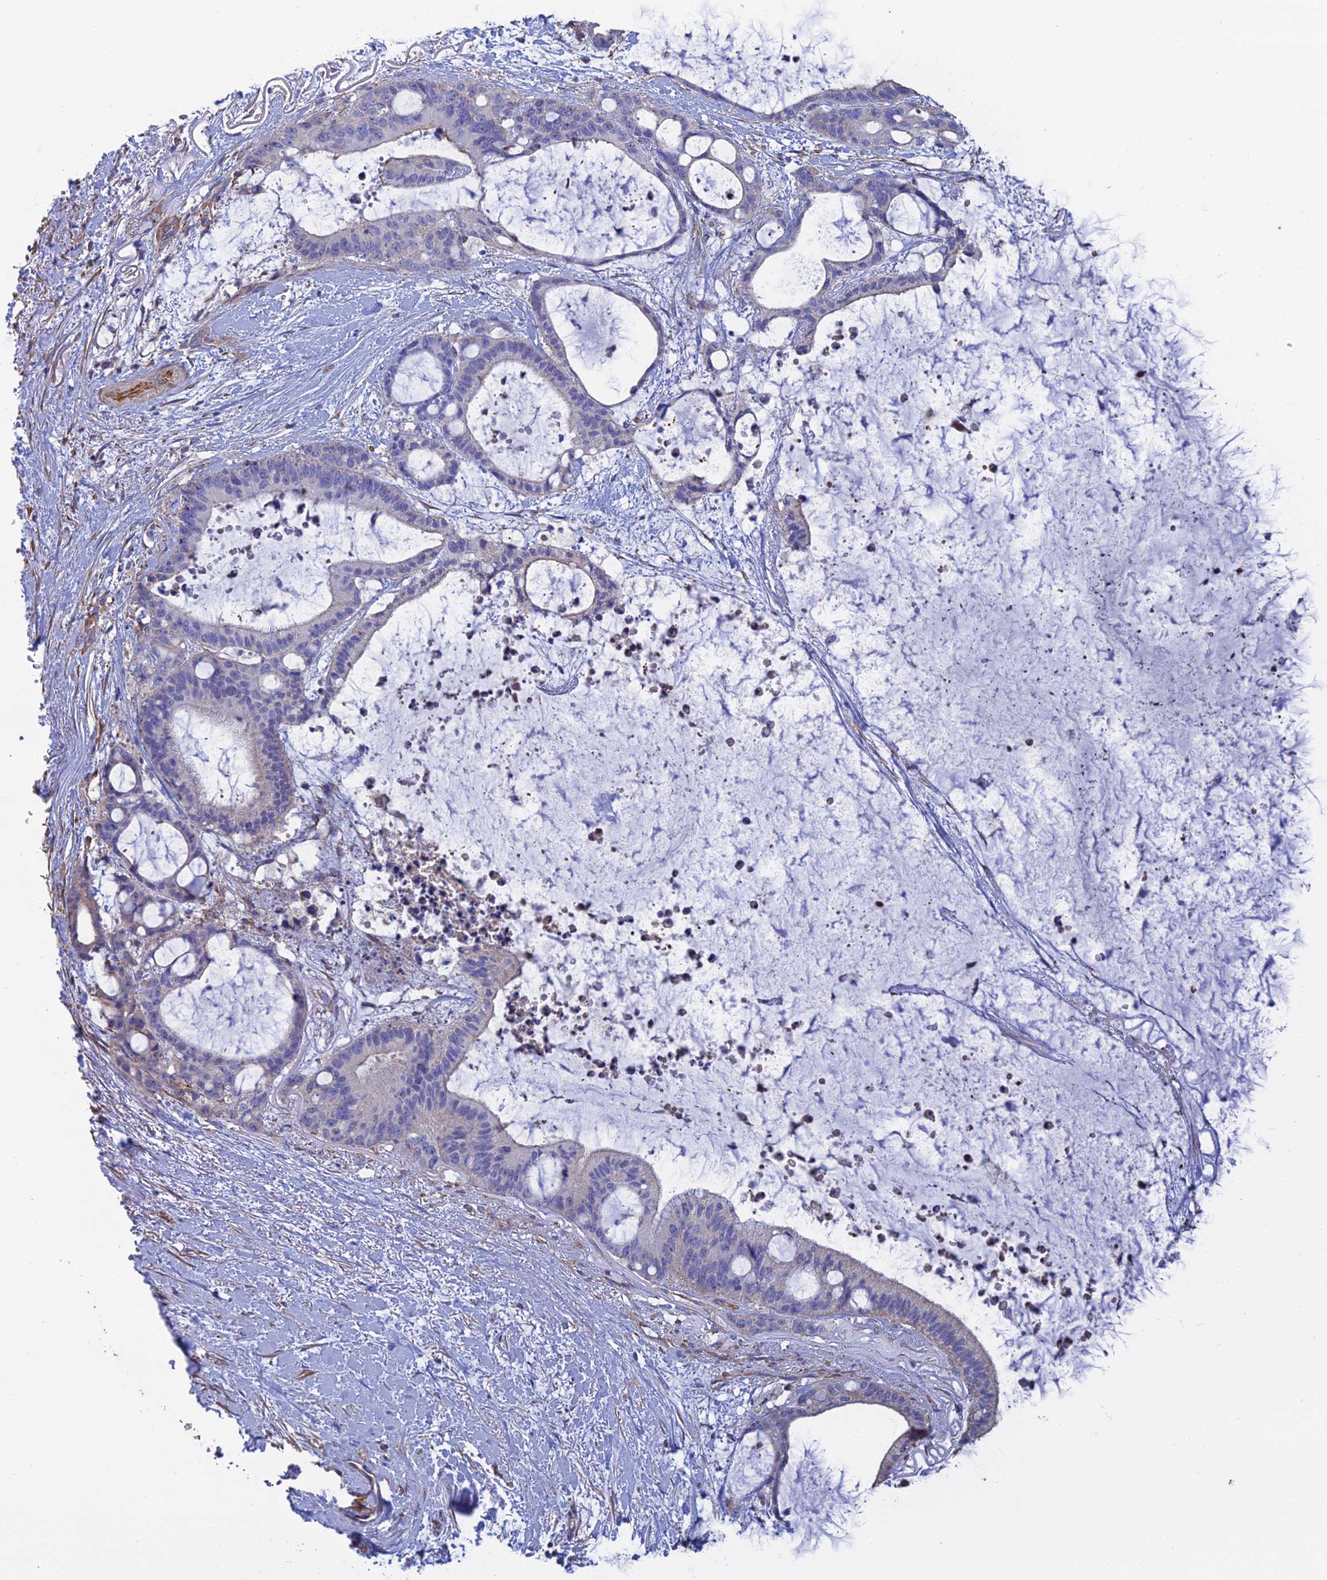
{"staining": {"intensity": "negative", "quantity": "none", "location": "none"}, "tissue": "liver cancer", "cell_type": "Tumor cells", "image_type": "cancer", "snomed": [{"axis": "morphology", "description": "Normal tissue, NOS"}, {"axis": "morphology", "description": "Cholangiocarcinoma"}, {"axis": "topography", "description": "Liver"}, {"axis": "topography", "description": "Peripheral nerve tissue"}], "caption": "High magnification brightfield microscopy of cholangiocarcinoma (liver) stained with DAB (brown) and counterstained with hematoxylin (blue): tumor cells show no significant expression. The staining was performed using DAB (3,3'-diaminobenzidine) to visualize the protein expression in brown, while the nuclei were stained in blue with hematoxylin (Magnification: 20x).", "gene": "PCDHA5", "patient": {"sex": "female", "age": 73}}